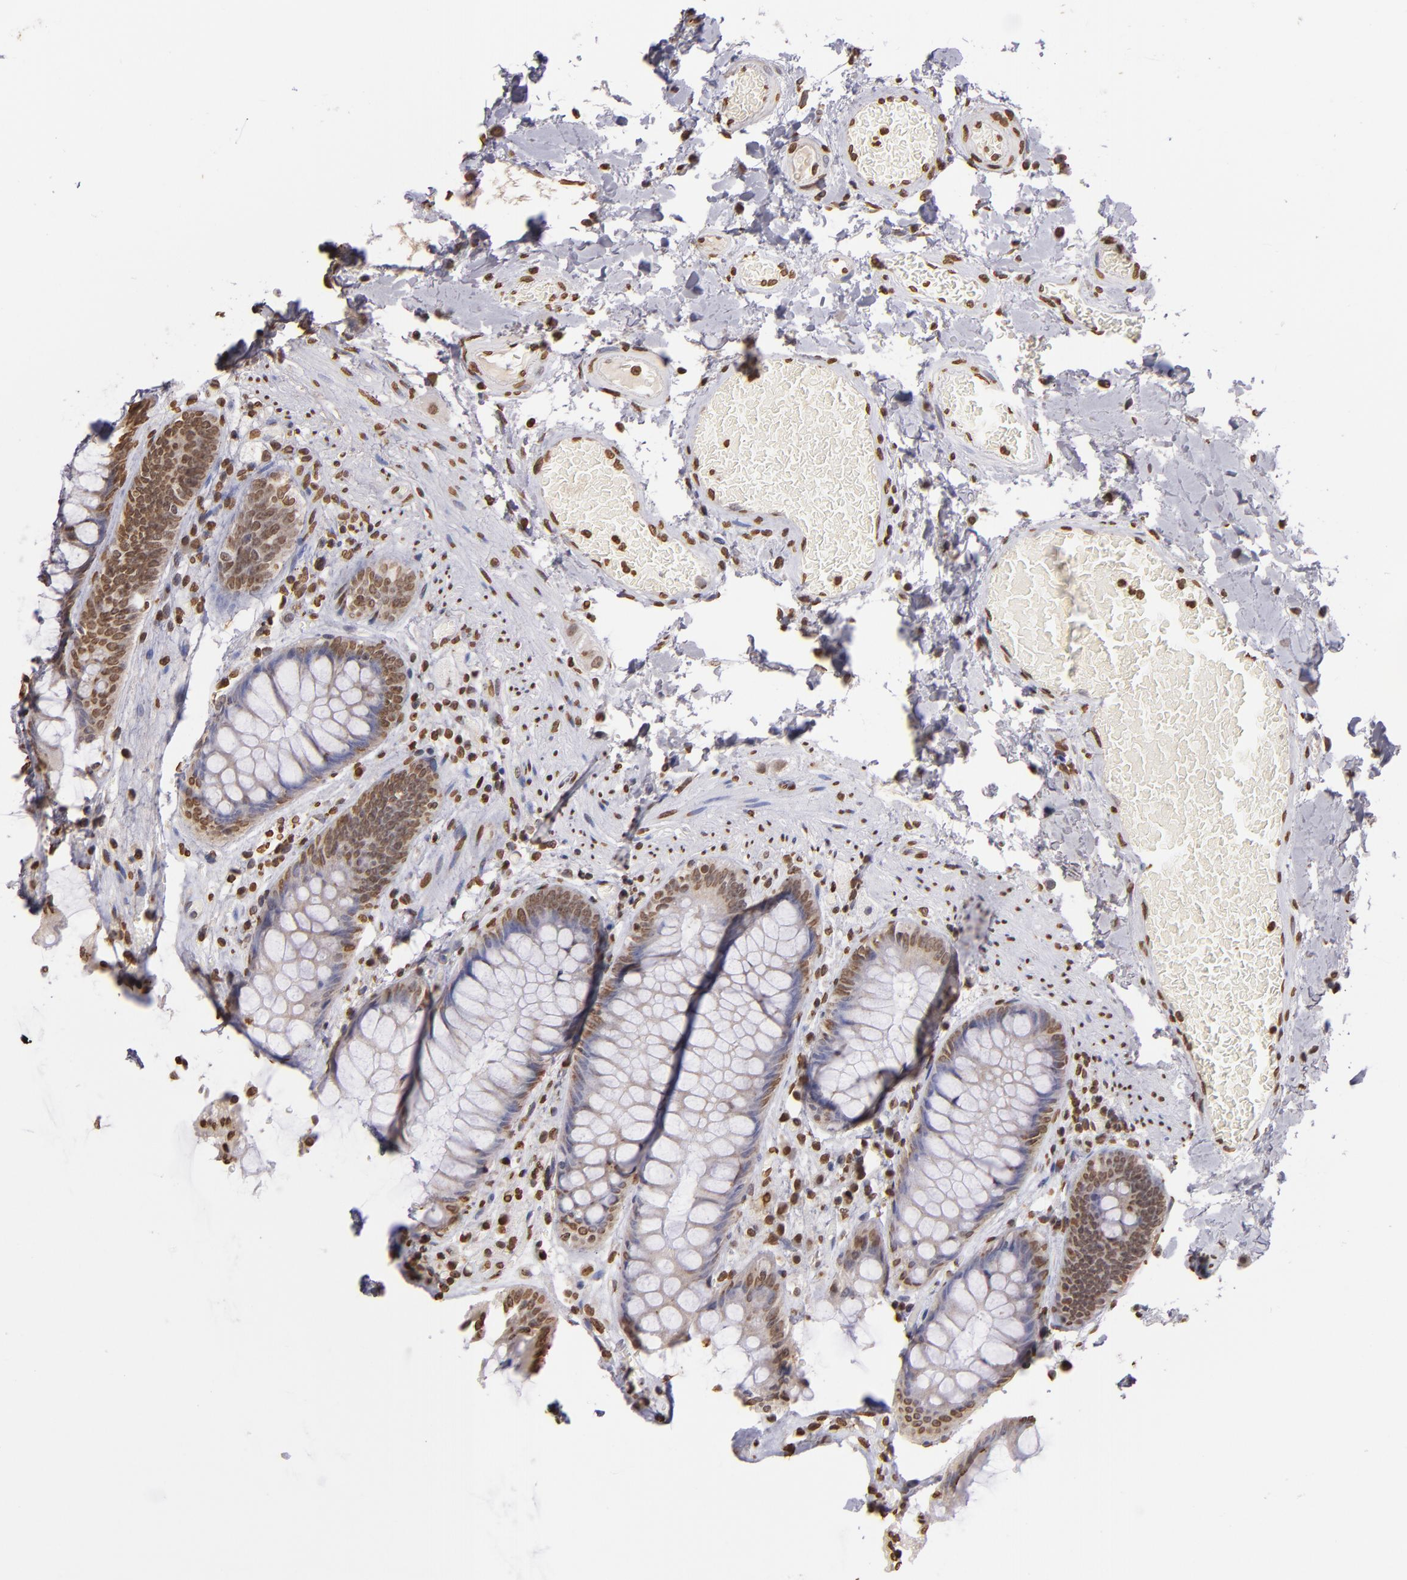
{"staining": {"intensity": "moderate", "quantity": "25%-75%", "location": "nuclear"}, "tissue": "rectum", "cell_type": "Glandular cells", "image_type": "normal", "snomed": [{"axis": "morphology", "description": "Normal tissue, NOS"}, {"axis": "topography", "description": "Rectum"}], "caption": "IHC (DAB (3,3'-diaminobenzidine)) staining of normal human rectum demonstrates moderate nuclear protein staining in about 25%-75% of glandular cells. Immunohistochemistry stains the protein of interest in brown and the nuclei are stained blue.", "gene": "LBX1", "patient": {"sex": "female", "age": 46}}